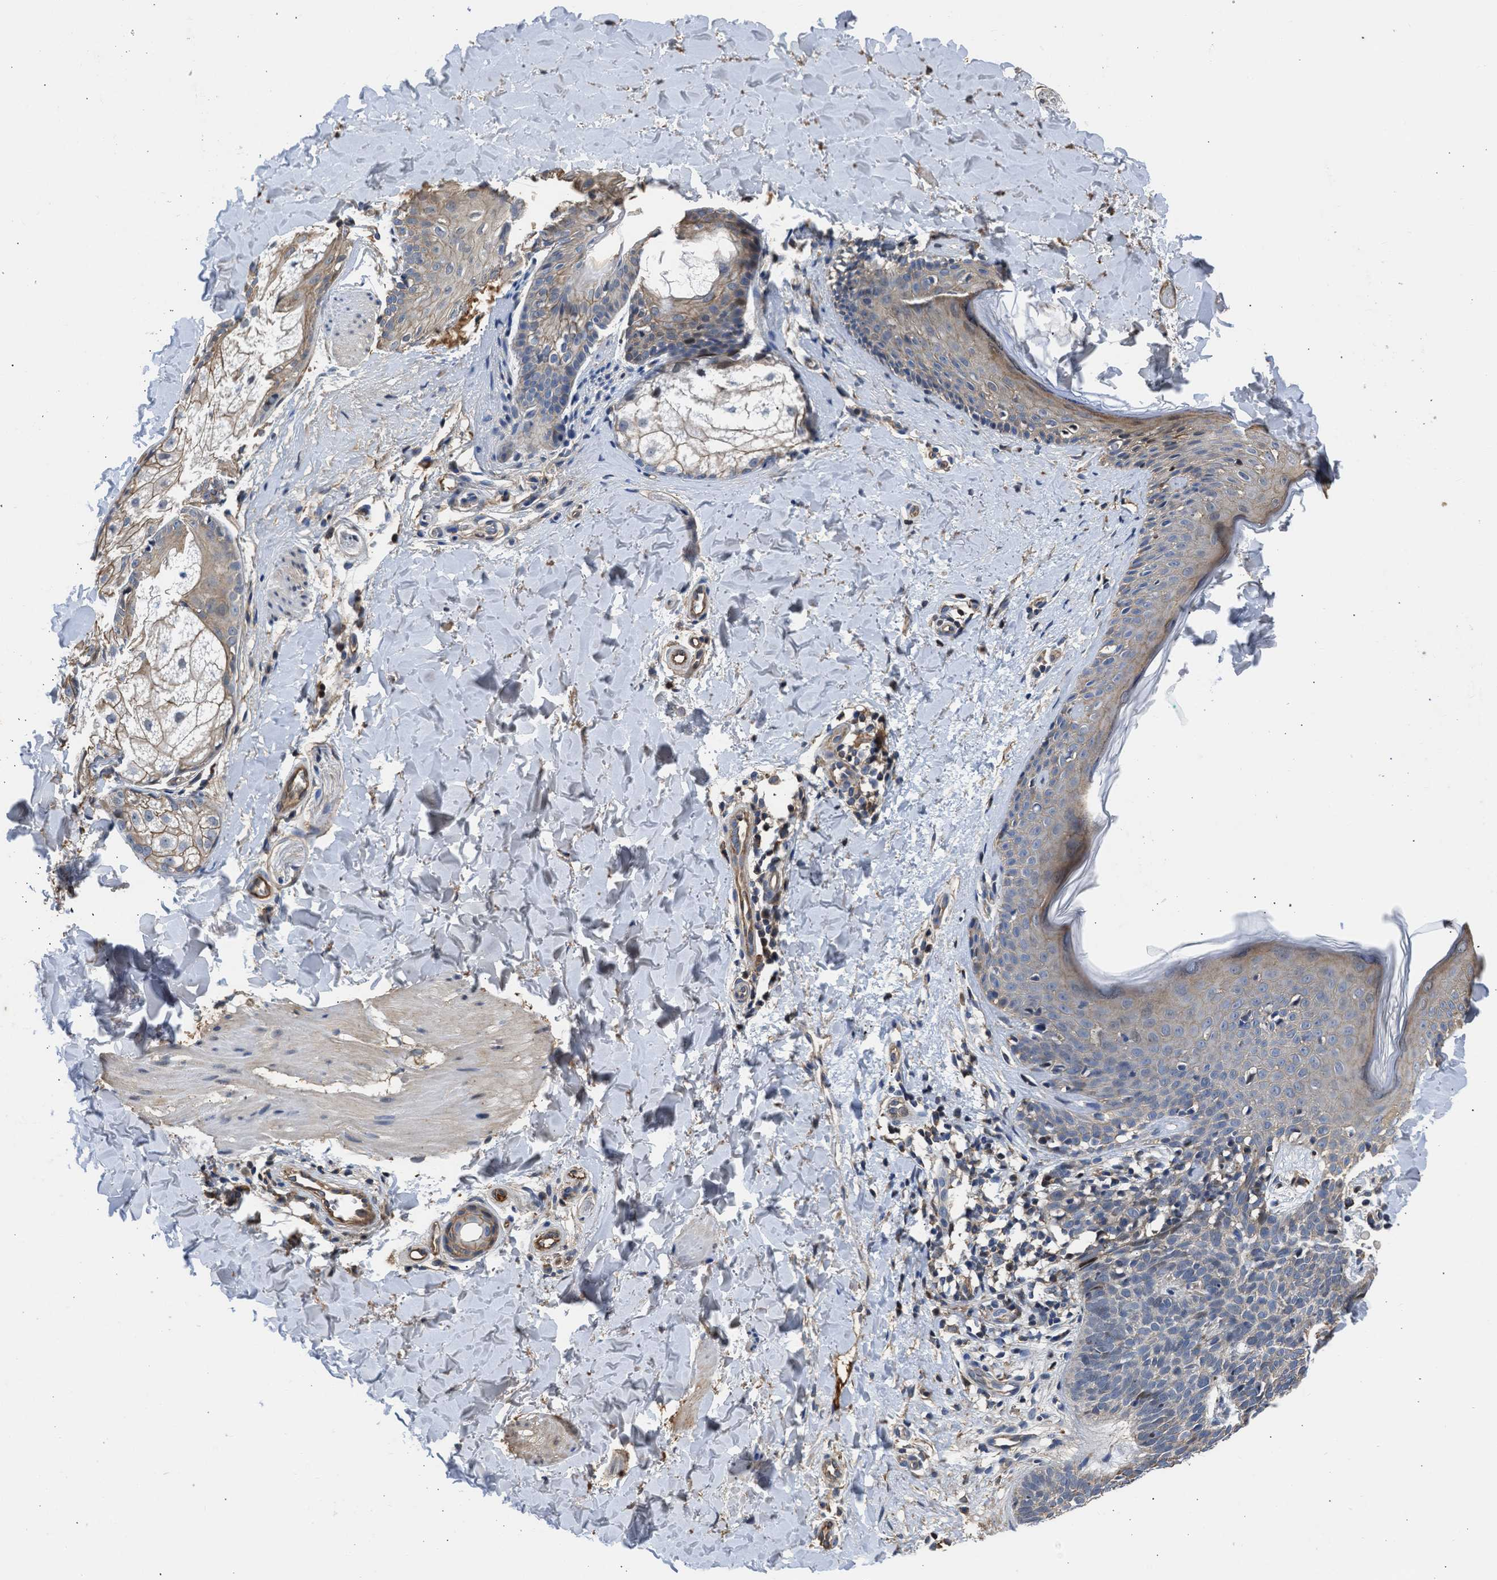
{"staining": {"intensity": "weak", "quantity": "<25%", "location": "cytoplasmic/membranous"}, "tissue": "skin cancer", "cell_type": "Tumor cells", "image_type": "cancer", "snomed": [{"axis": "morphology", "description": "Basal cell carcinoma"}, {"axis": "topography", "description": "Skin"}], "caption": "A photomicrograph of human skin cancer is negative for staining in tumor cells.", "gene": "MAS1L", "patient": {"sex": "male", "age": 60}}